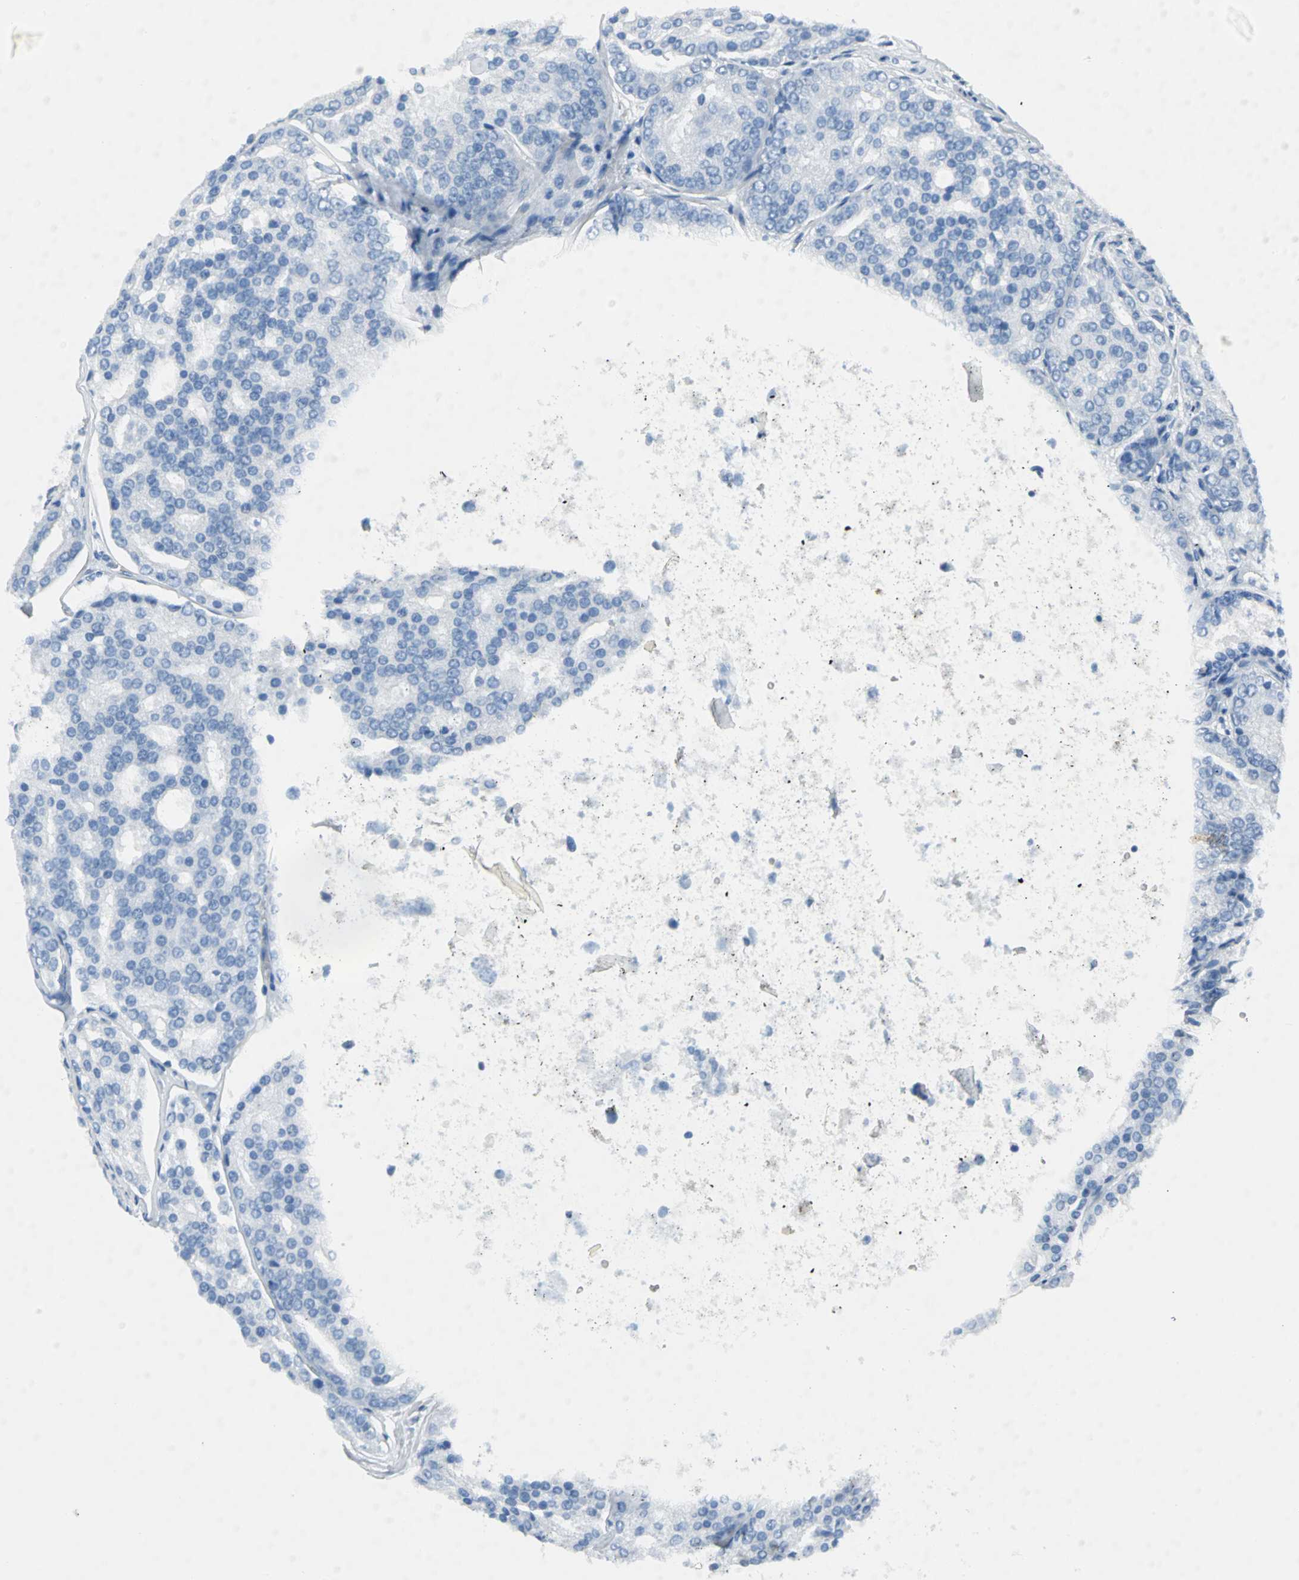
{"staining": {"intensity": "negative", "quantity": "none", "location": "none"}, "tissue": "prostate cancer", "cell_type": "Tumor cells", "image_type": "cancer", "snomed": [{"axis": "morphology", "description": "Adenocarcinoma, High grade"}, {"axis": "topography", "description": "Prostate"}], "caption": "Human prostate cancer stained for a protein using IHC exhibits no staining in tumor cells.", "gene": "MCM3", "patient": {"sex": "male", "age": 64}}